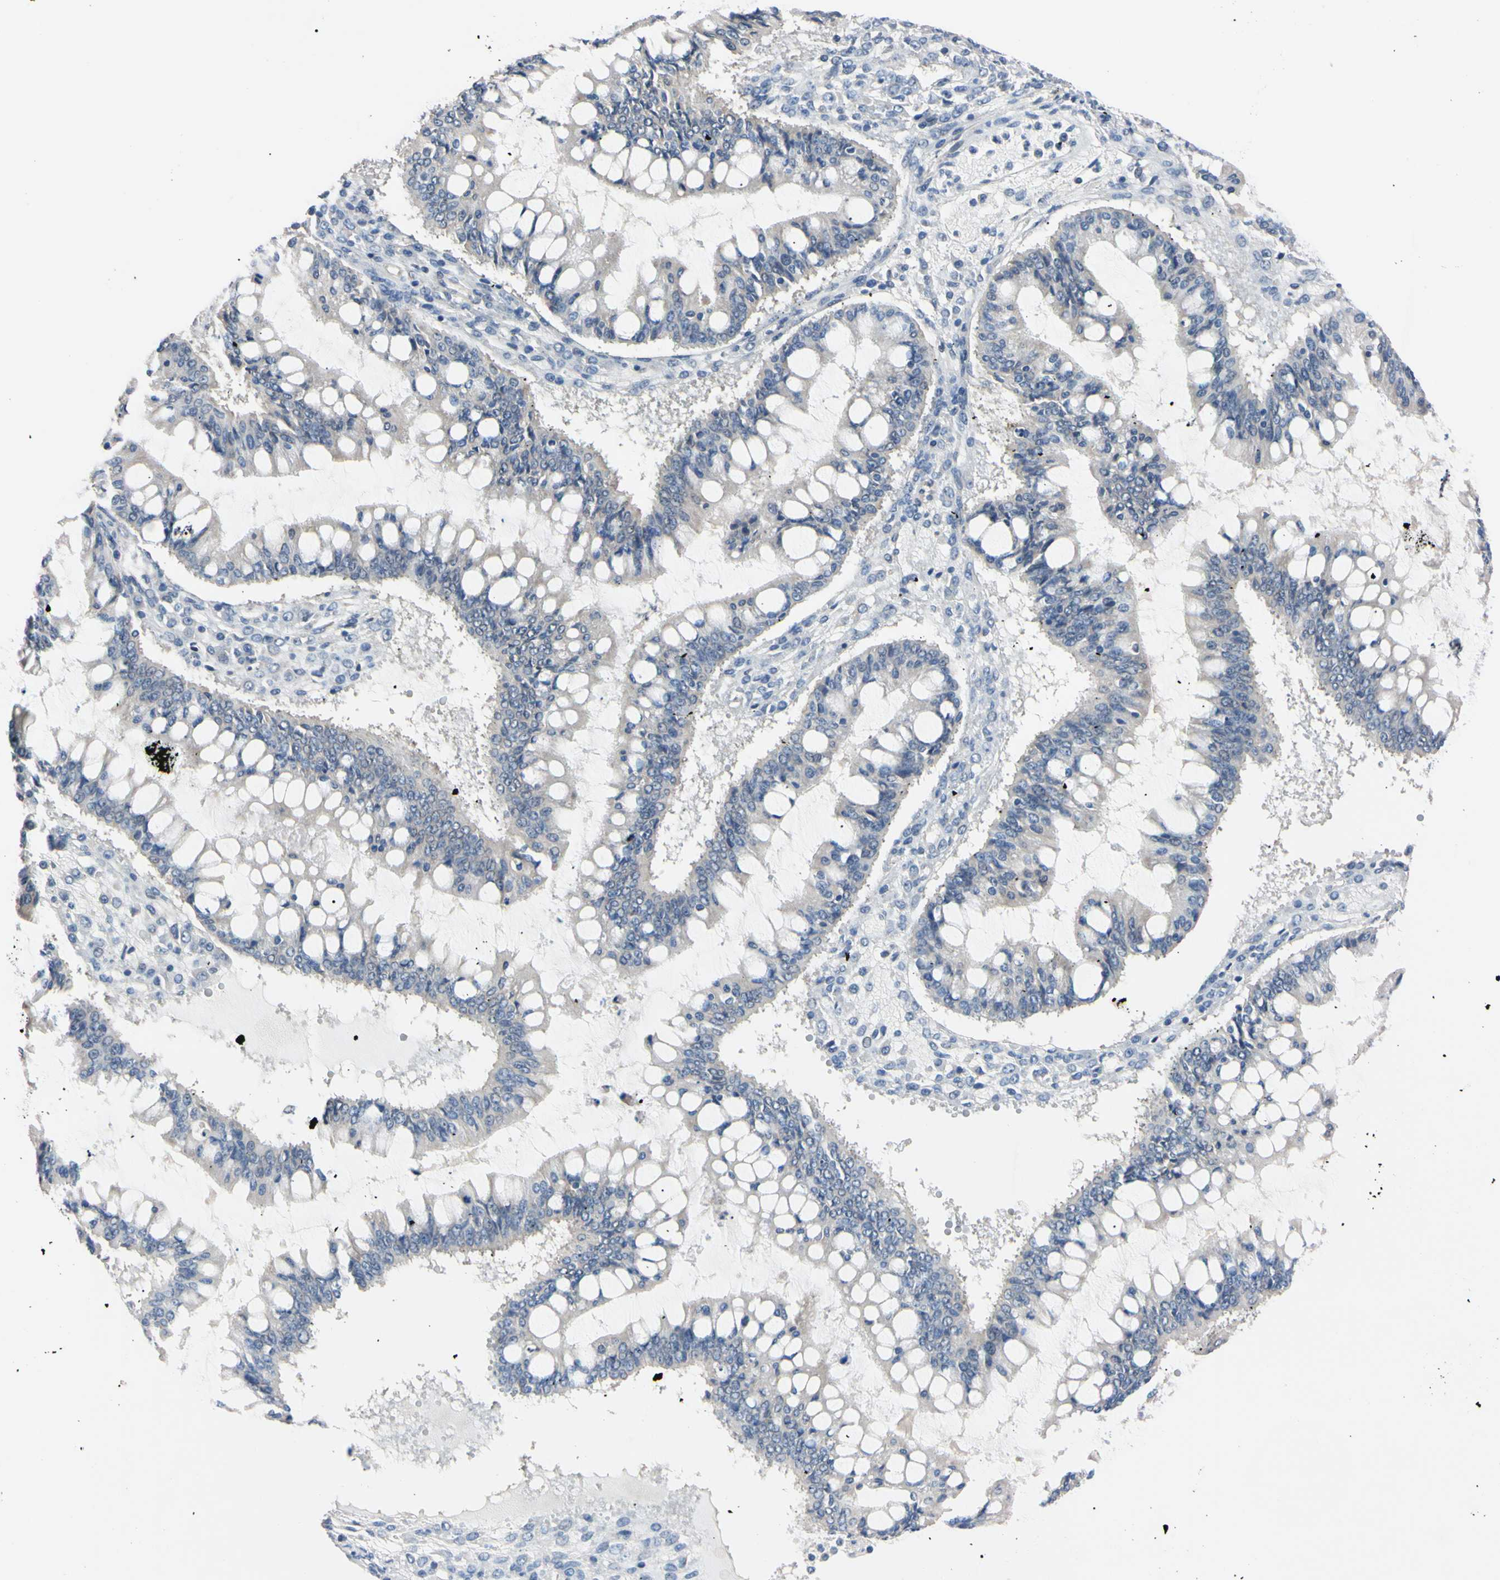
{"staining": {"intensity": "negative", "quantity": "none", "location": "none"}, "tissue": "ovarian cancer", "cell_type": "Tumor cells", "image_type": "cancer", "snomed": [{"axis": "morphology", "description": "Cystadenocarcinoma, mucinous, NOS"}, {"axis": "topography", "description": "Ovary"}], "caption": "Tumor cells show no significant protein expression in ovarian mucinous cystadenocarcinoma.", "gene": "PNKD", "patient": {"sex": "female", "age": 73}}